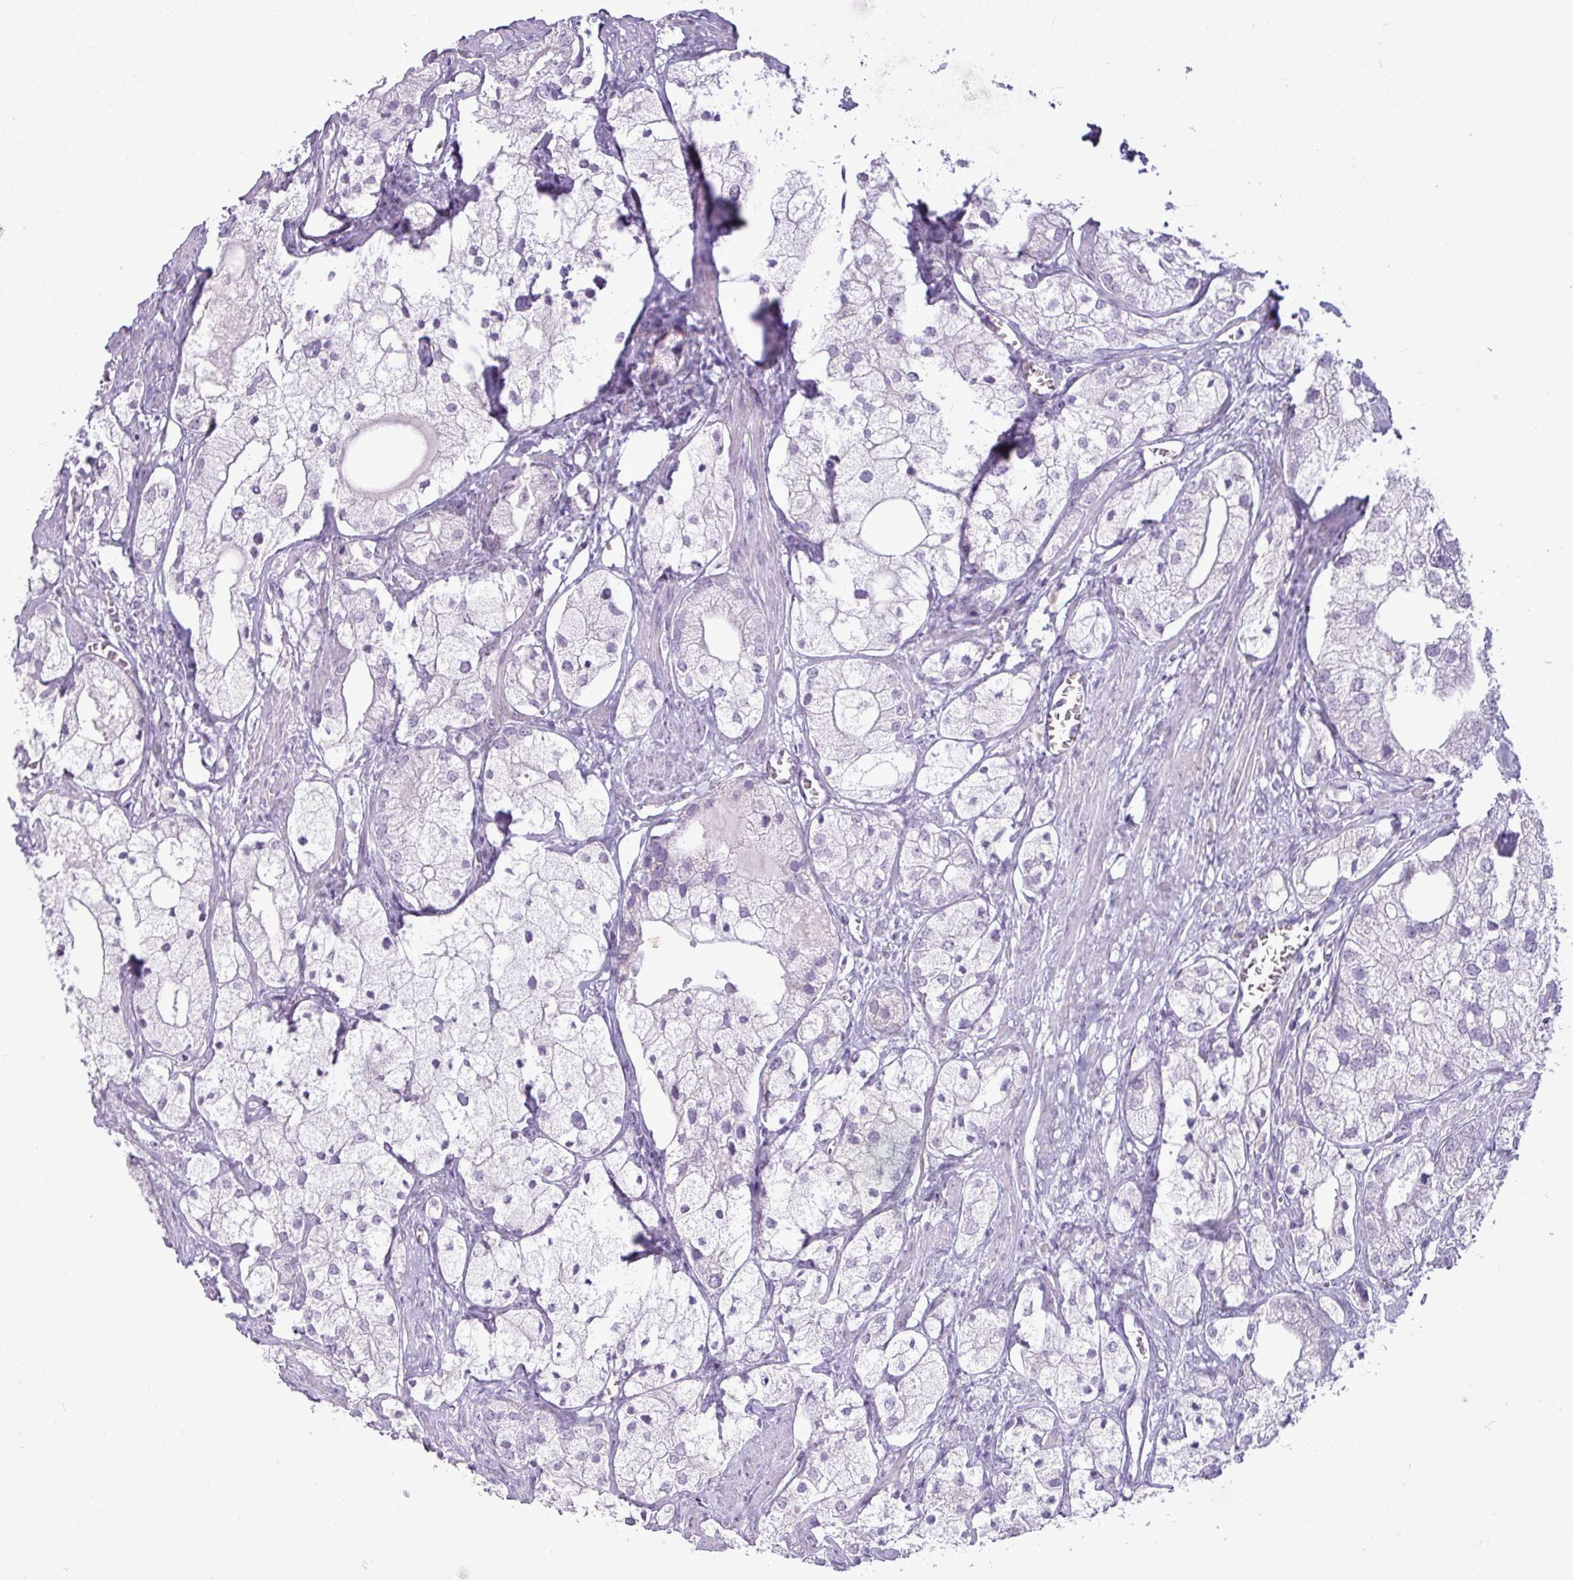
{"staining": {"intensity": "negative", "quantity": "none", "location": "none"}, "tissue": "prostate cancer", "cell_type": "Tumor cells", "image_type": "cancer", "snomed": [{"axis": "morphology", "description": "Adenocarcinoma, Low grade"}, {"axis": "topography", "description": "Prostate"}], "caption": "A high-resolution image shows IHC staining of prostate adenocarcinoma (low-grade), which reveals no significant staining in tumor cells.", "gene": "AMY2A", "patient": {"sex": "male", "age": 69}}